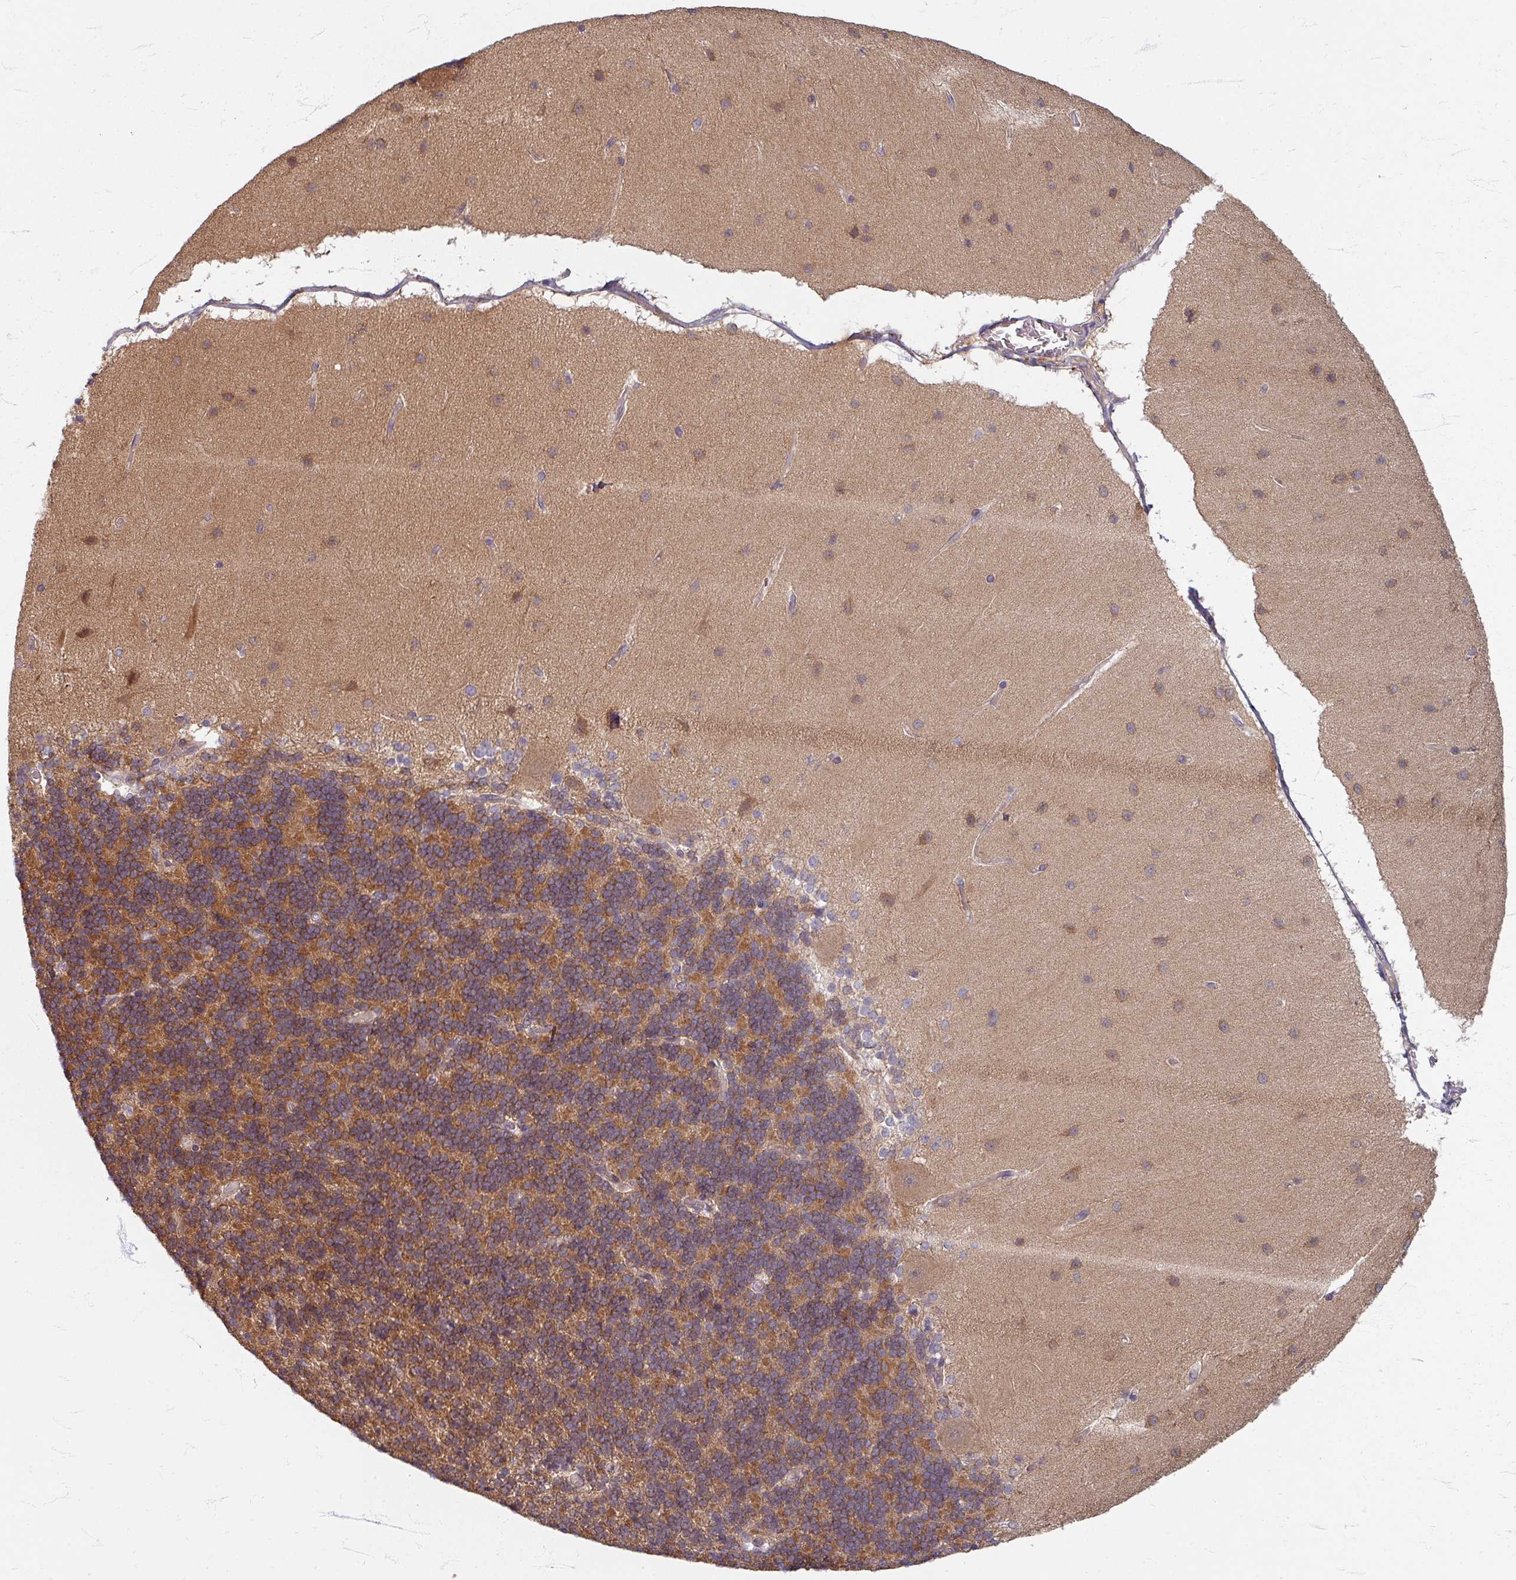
{"staining": {"intensity": "moderate", "quantity": "25%-75%", "location": "cytoplasmic/membranous"}, "tissue": "cerebellum", "cell_type": "Cells in granular layer", "image_type": "normal", "snomed": [{"axis": "morphology", "description": "Normal tissue, NOS"}, {"axis": "topography", "description": "Cerebellum"}], "caption": "Protein staining displays moderate cytoplasmic/membranous staining in about 25%-75% of cells in granular layer in normal cerebellum.", "gene": "STAM", "patient": {"sex": "female", "age": 54}}